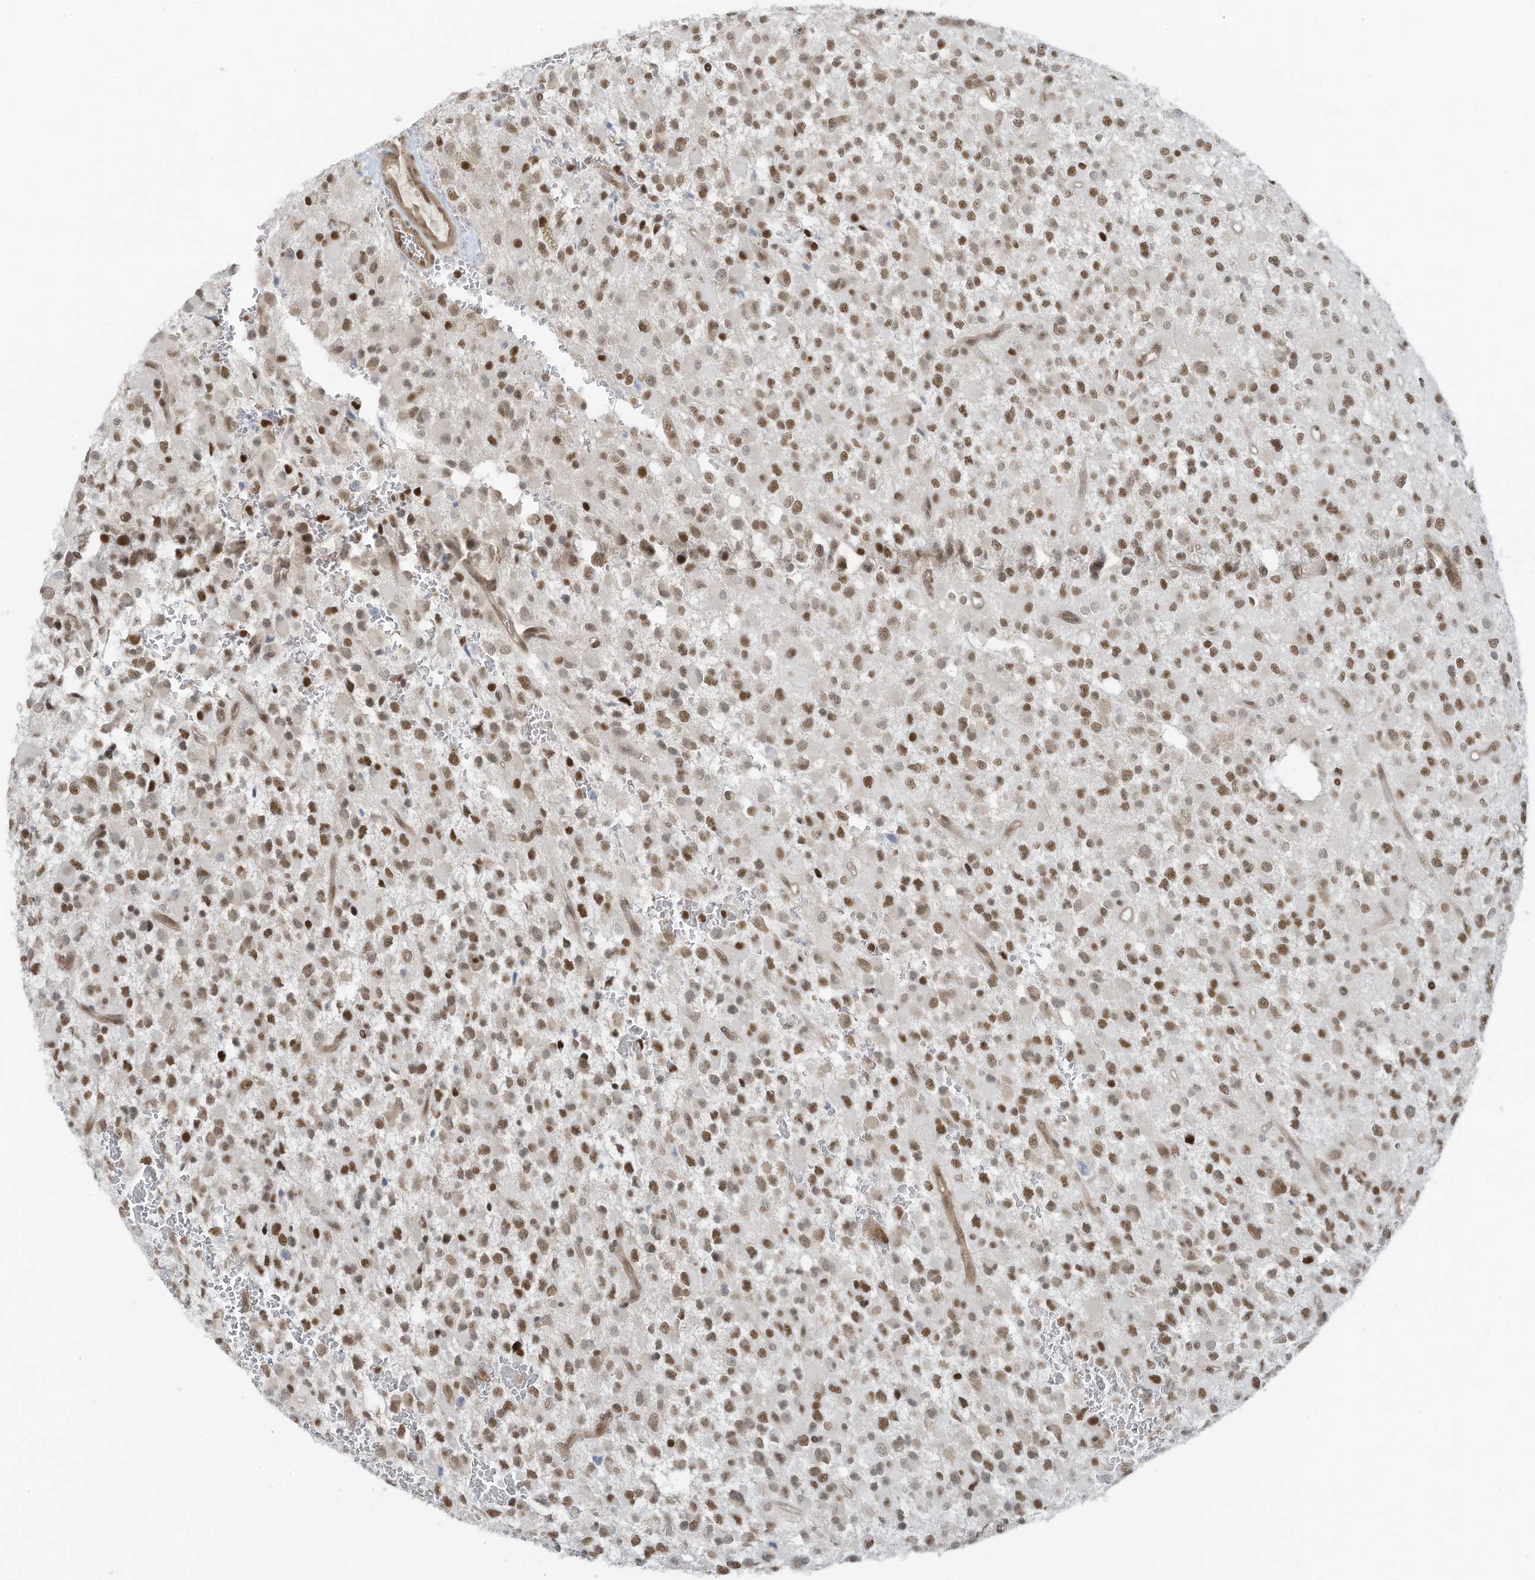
{"staining": {"intensity": "moderate", "quantity": ">75%", "location": "nuclear"}, "tissue": "glioma", "cell_type": "Tumor cells", "image_type": "cancer", "snomed": [{"axis": "morphology", "description": "Glioma, malignant, High grade"}, {"axis": "topography", "description": "Brain"}], "caption": "IHC of human malignant glioma (high-grade) displays medium levels of moderate nuclear positivity in about >75% of tumor cells.", "gene": "DBR1", "patient": {"sex": "male", "age": 34}}